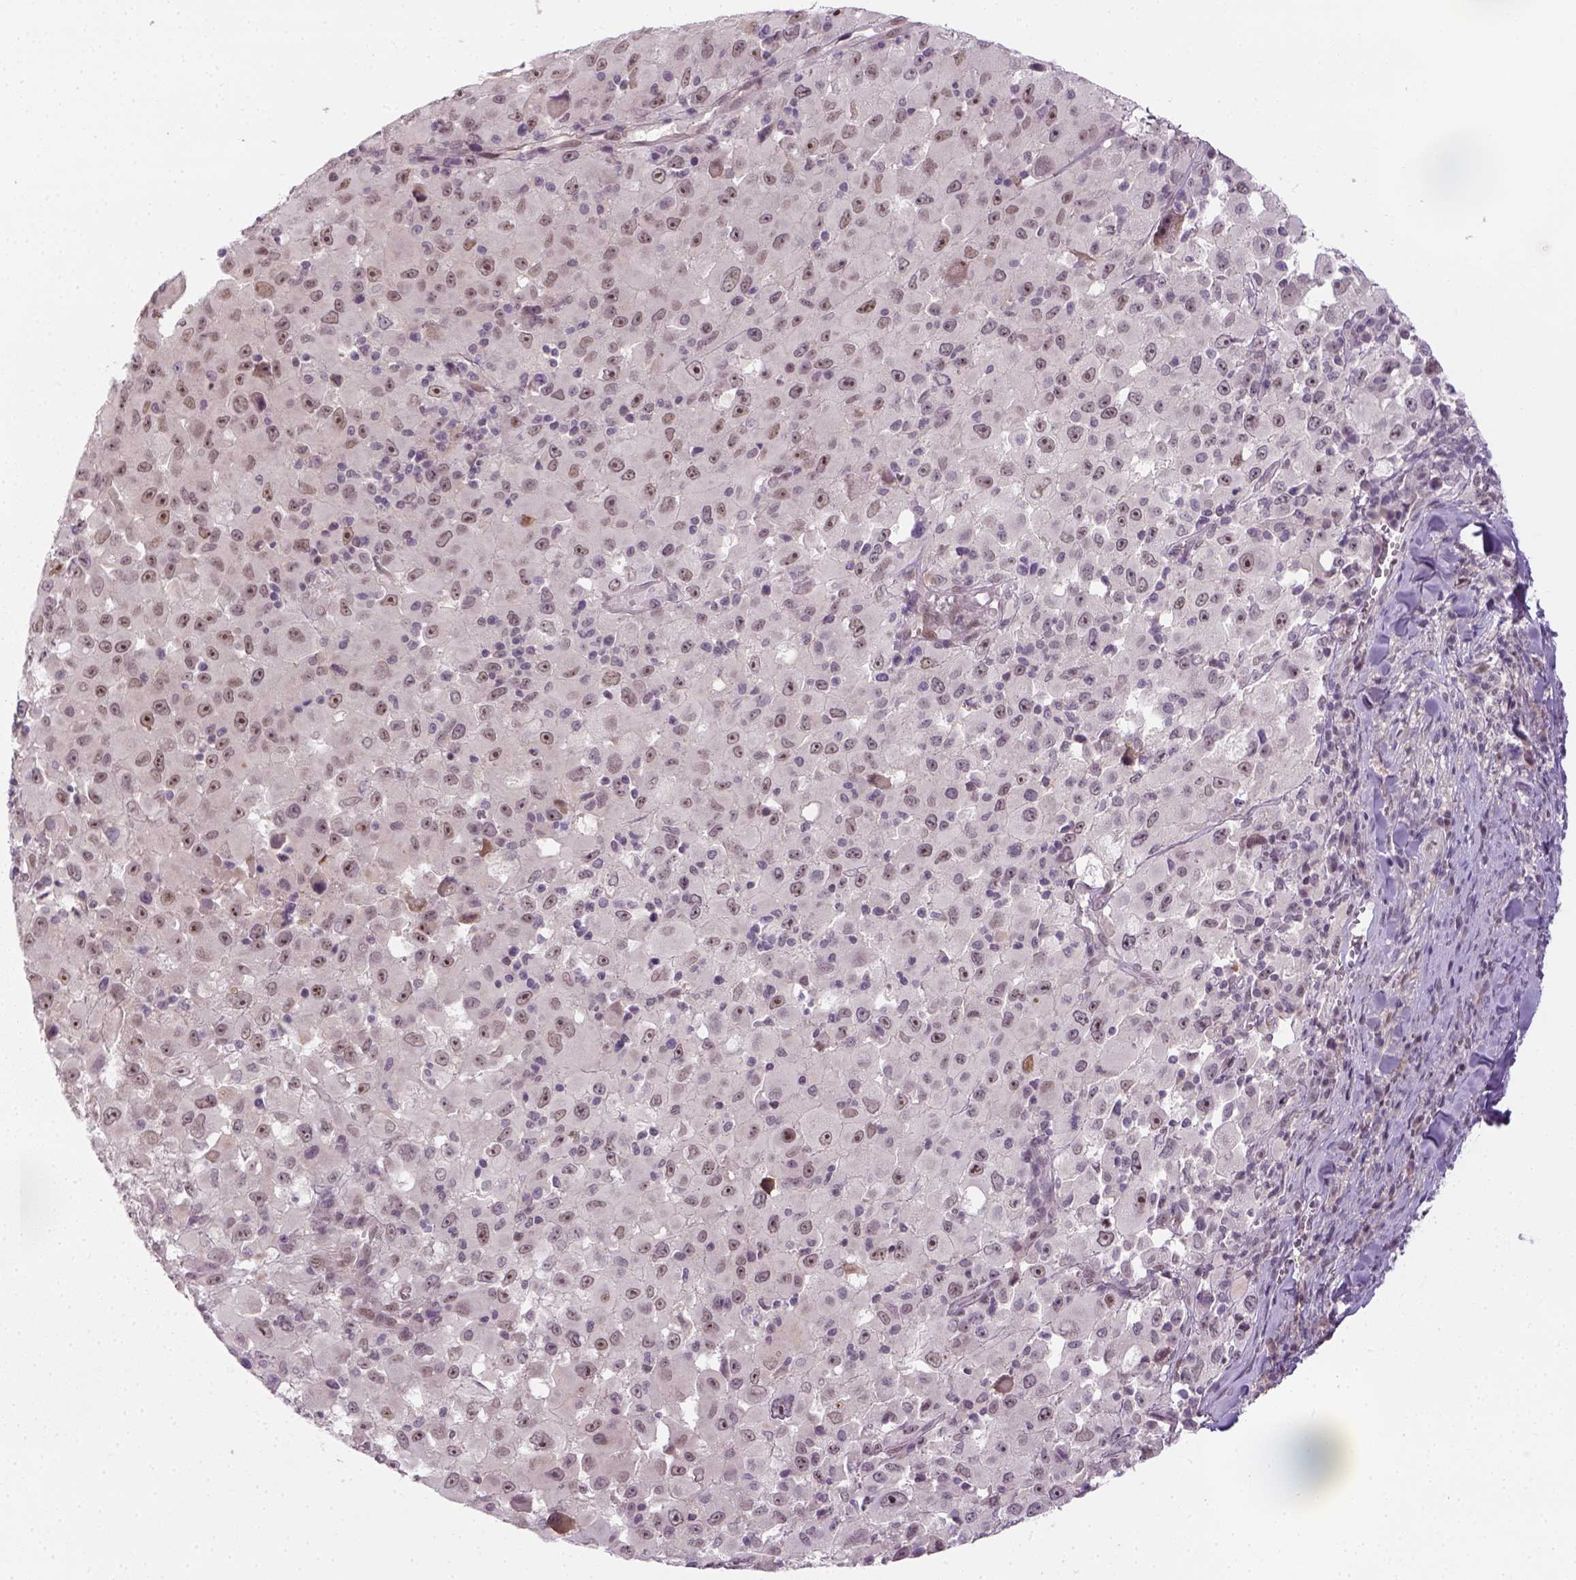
{"staining": {"intensity": "weak", "quantity": "<25%", "location": "cytoplasmic/membranous"}, "tissue": "melanoma", "cell_type": "Tumor cells", "image_type": "cancer", "snomed": [{"axis": "morphology", "description": "Malignant melanoma, Metastatic site"}, {"axis": "topography", "description": "Soft tissue"}], "caption": "Human melanoma stained for a protein using immunohistochemistry (IHC) exhibits no positivity in tumor cells.", "gene": "MAGEB3", "patient": {"sex": "male", "age": 50}}